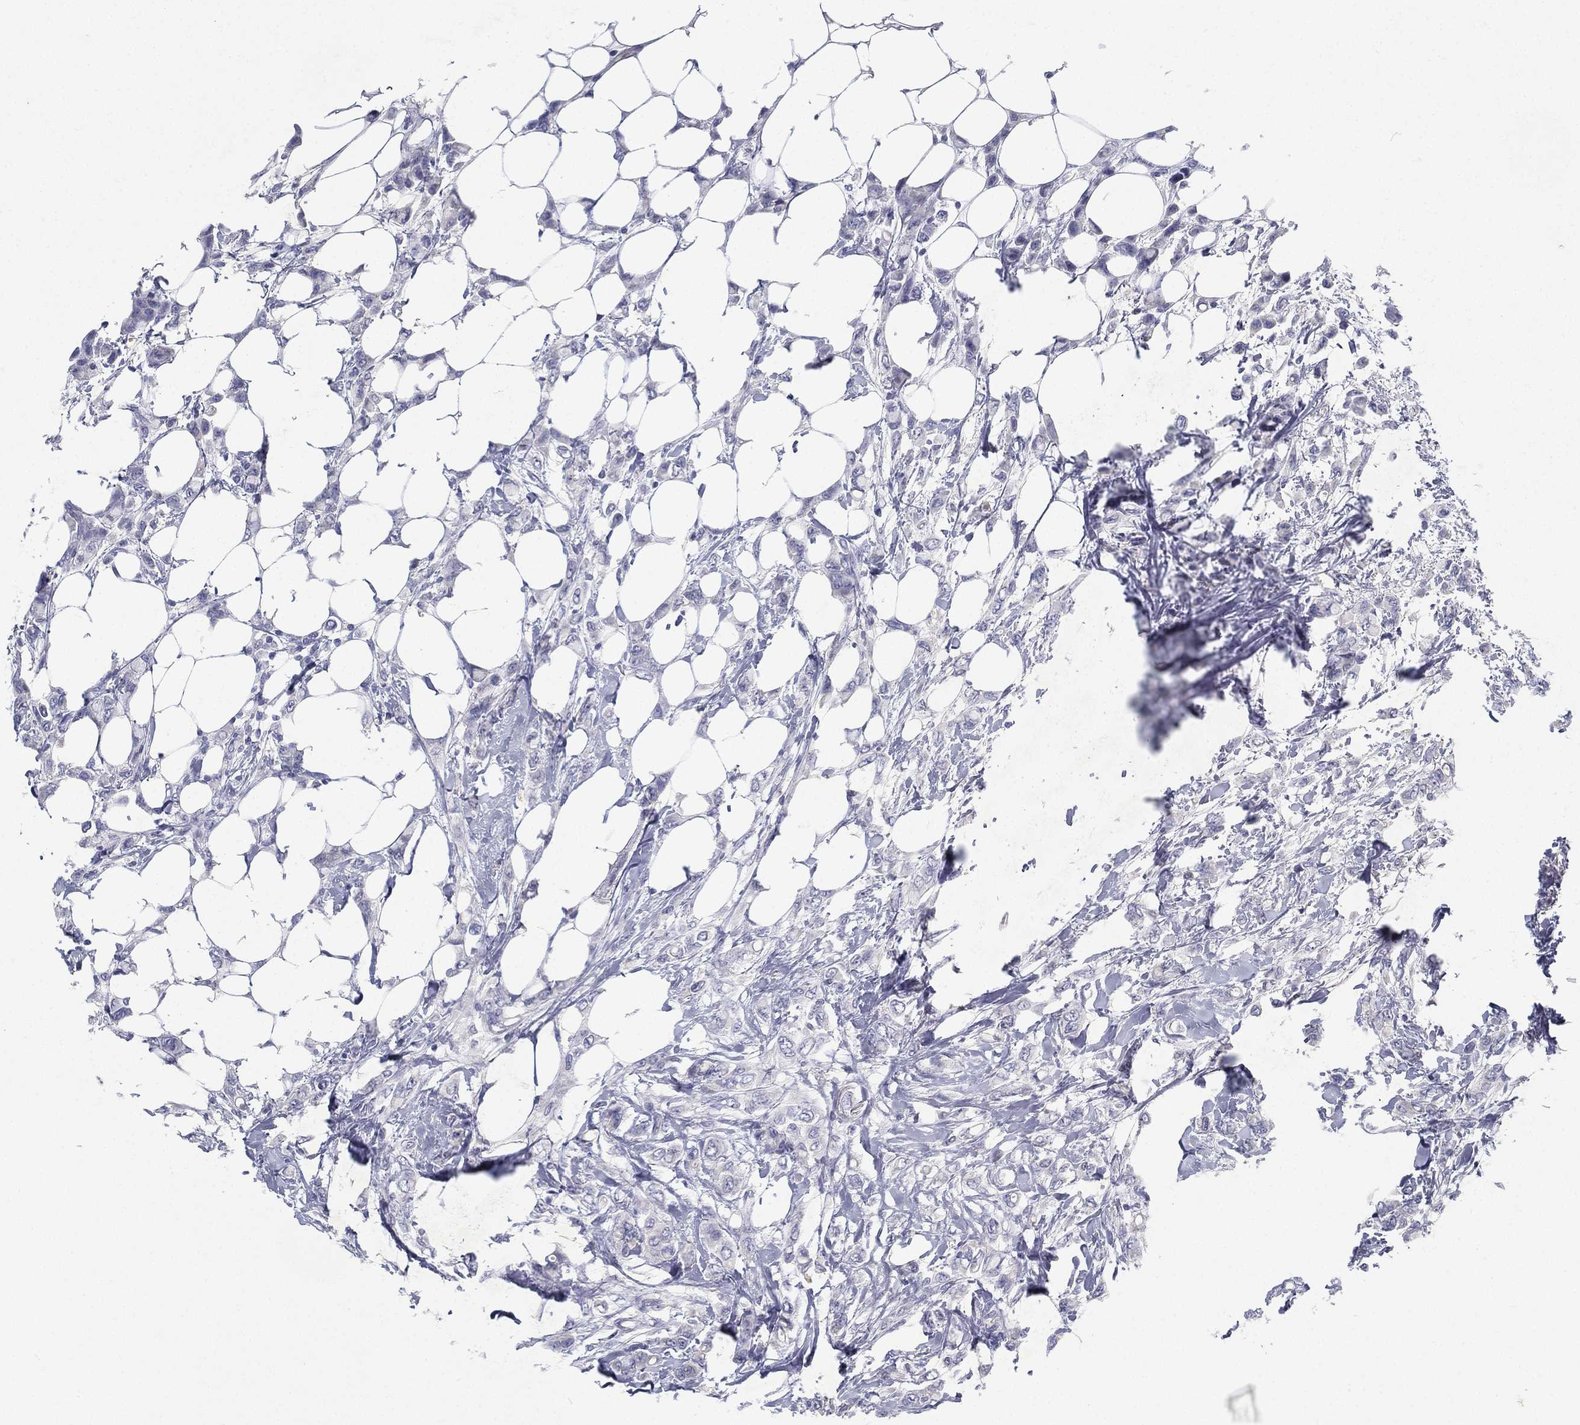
{"staining": {"intensity": "negative", "quantity": "none", "location": "none"}, "tissue": "breast cancer", "cell_type": "Tumor cells", "image_type": "cancer", "snomed": [{"axis": "morphology", "description": "Lobular carcinoma"}, {"axis": "topography", "description": "Breast"}], "caption": "Tumor cells show no significant protein positivity in lobular carcinoma (breast).", "gene": "RGS13", "patient": {"sex": "female", "age": 66}}